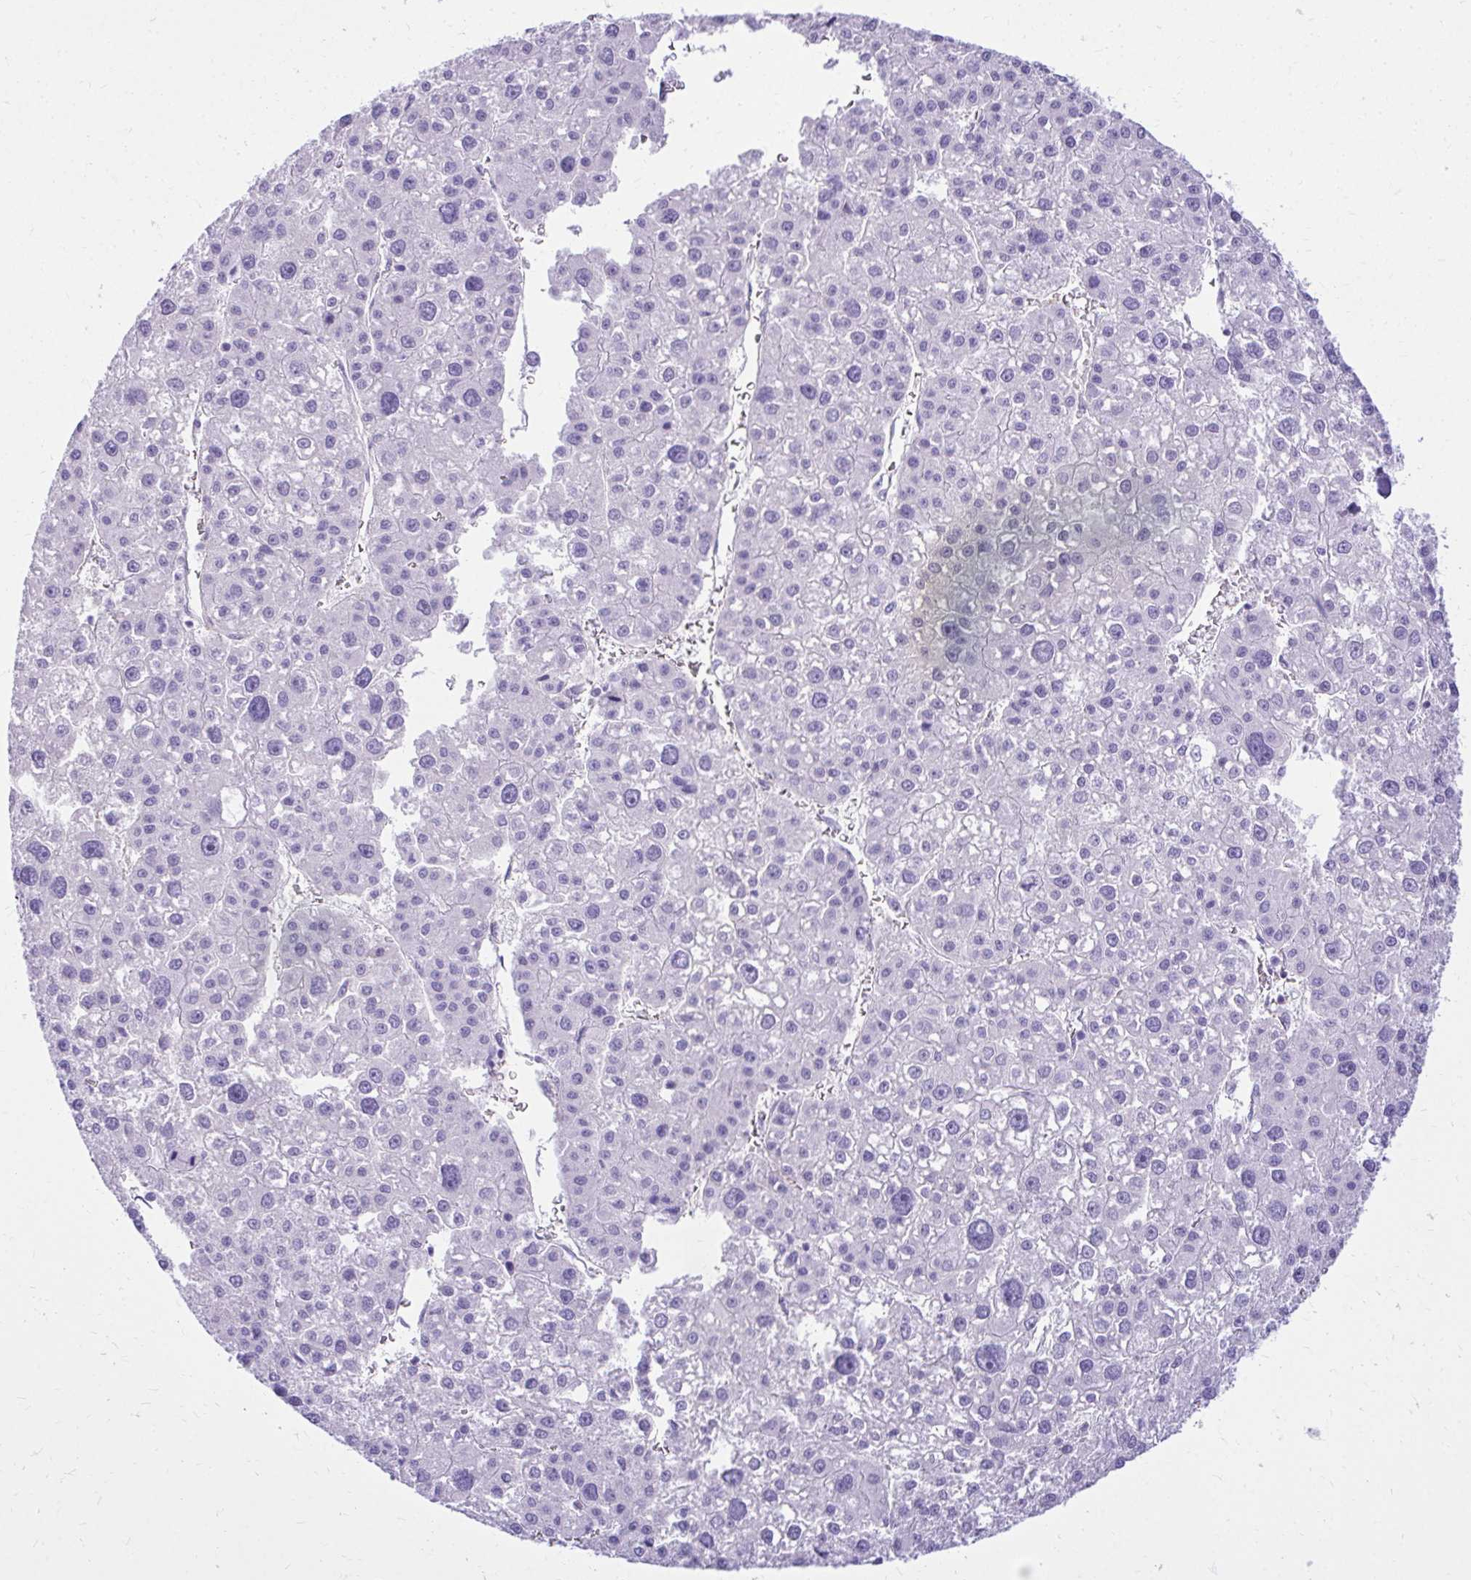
{"staining": {"intensity": "negative", "quantity": "none", "location": "none"}, "tissue": "liver cancer", "cell_type": "Tumor cells", "image_type": "cancer", "snomed": [{"axis": "morphology", "description": "Carcinoma, Hepatocellular, NOS"}, {"axis": "topography", "description": "Liver"}], "caption": "This is an immunohistochemistry histopathology image of liver cancer. There is no staining in tumor cells.", "gene": "PELI3", "patient": {"sex": "male", "age": 73}}